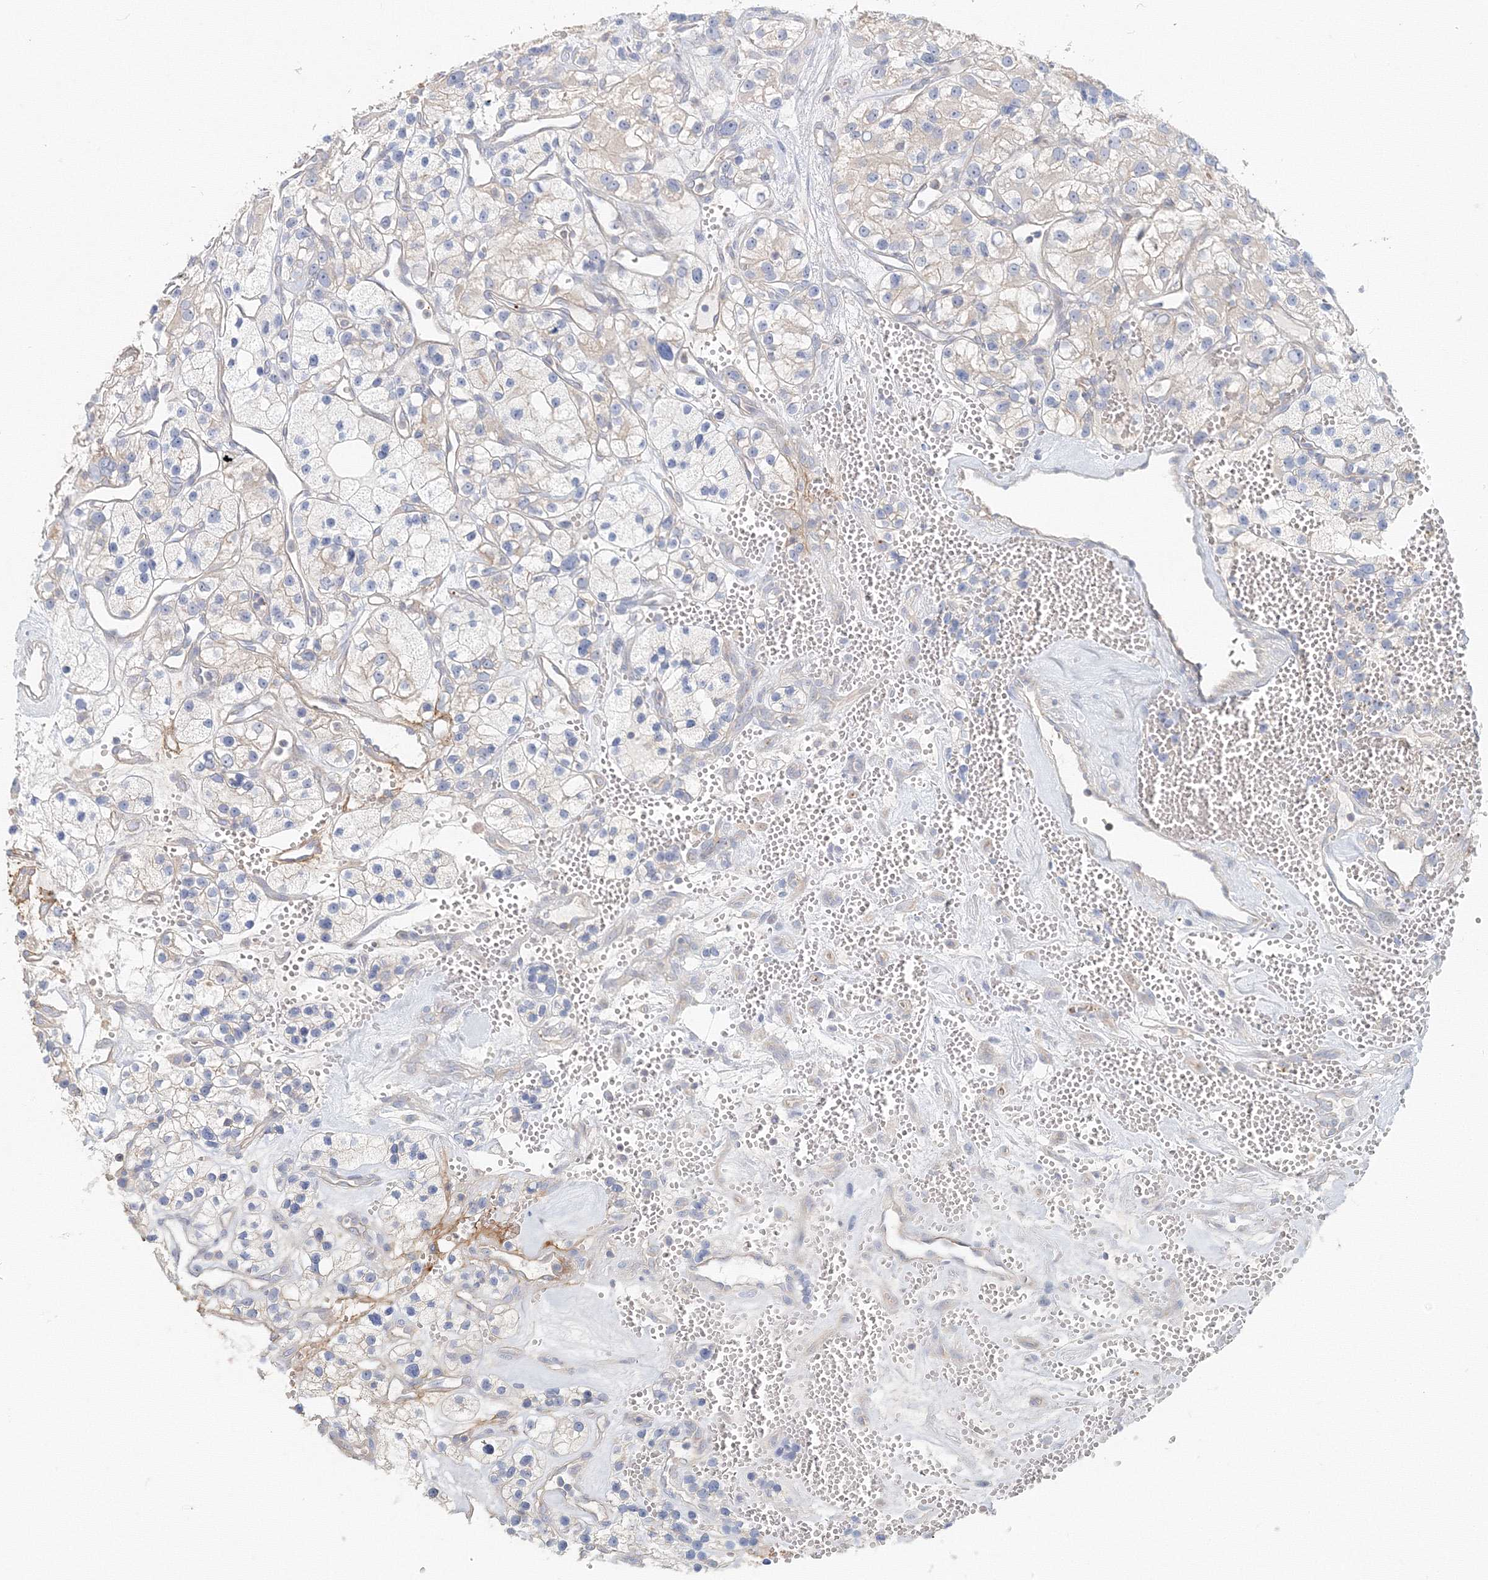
{"staining": {"intensity": "negative", "quantity": "none", "location": "none"}, "tissue": "renal cancer", "cell_type": "Tumor cells", "image_type": "cancer", "snomed": [{"axis": "morphology", "description": "Adenocarcinoma, NOS"}, {"axis": "topography", "description": "Kidney"}], "caption": "Immunohistochemical staining of human renal adenocarcinoma shows no significant expression in tumor cells.", "gene": "MMRN1", "patient": {"sex": "female", "age": 57}}